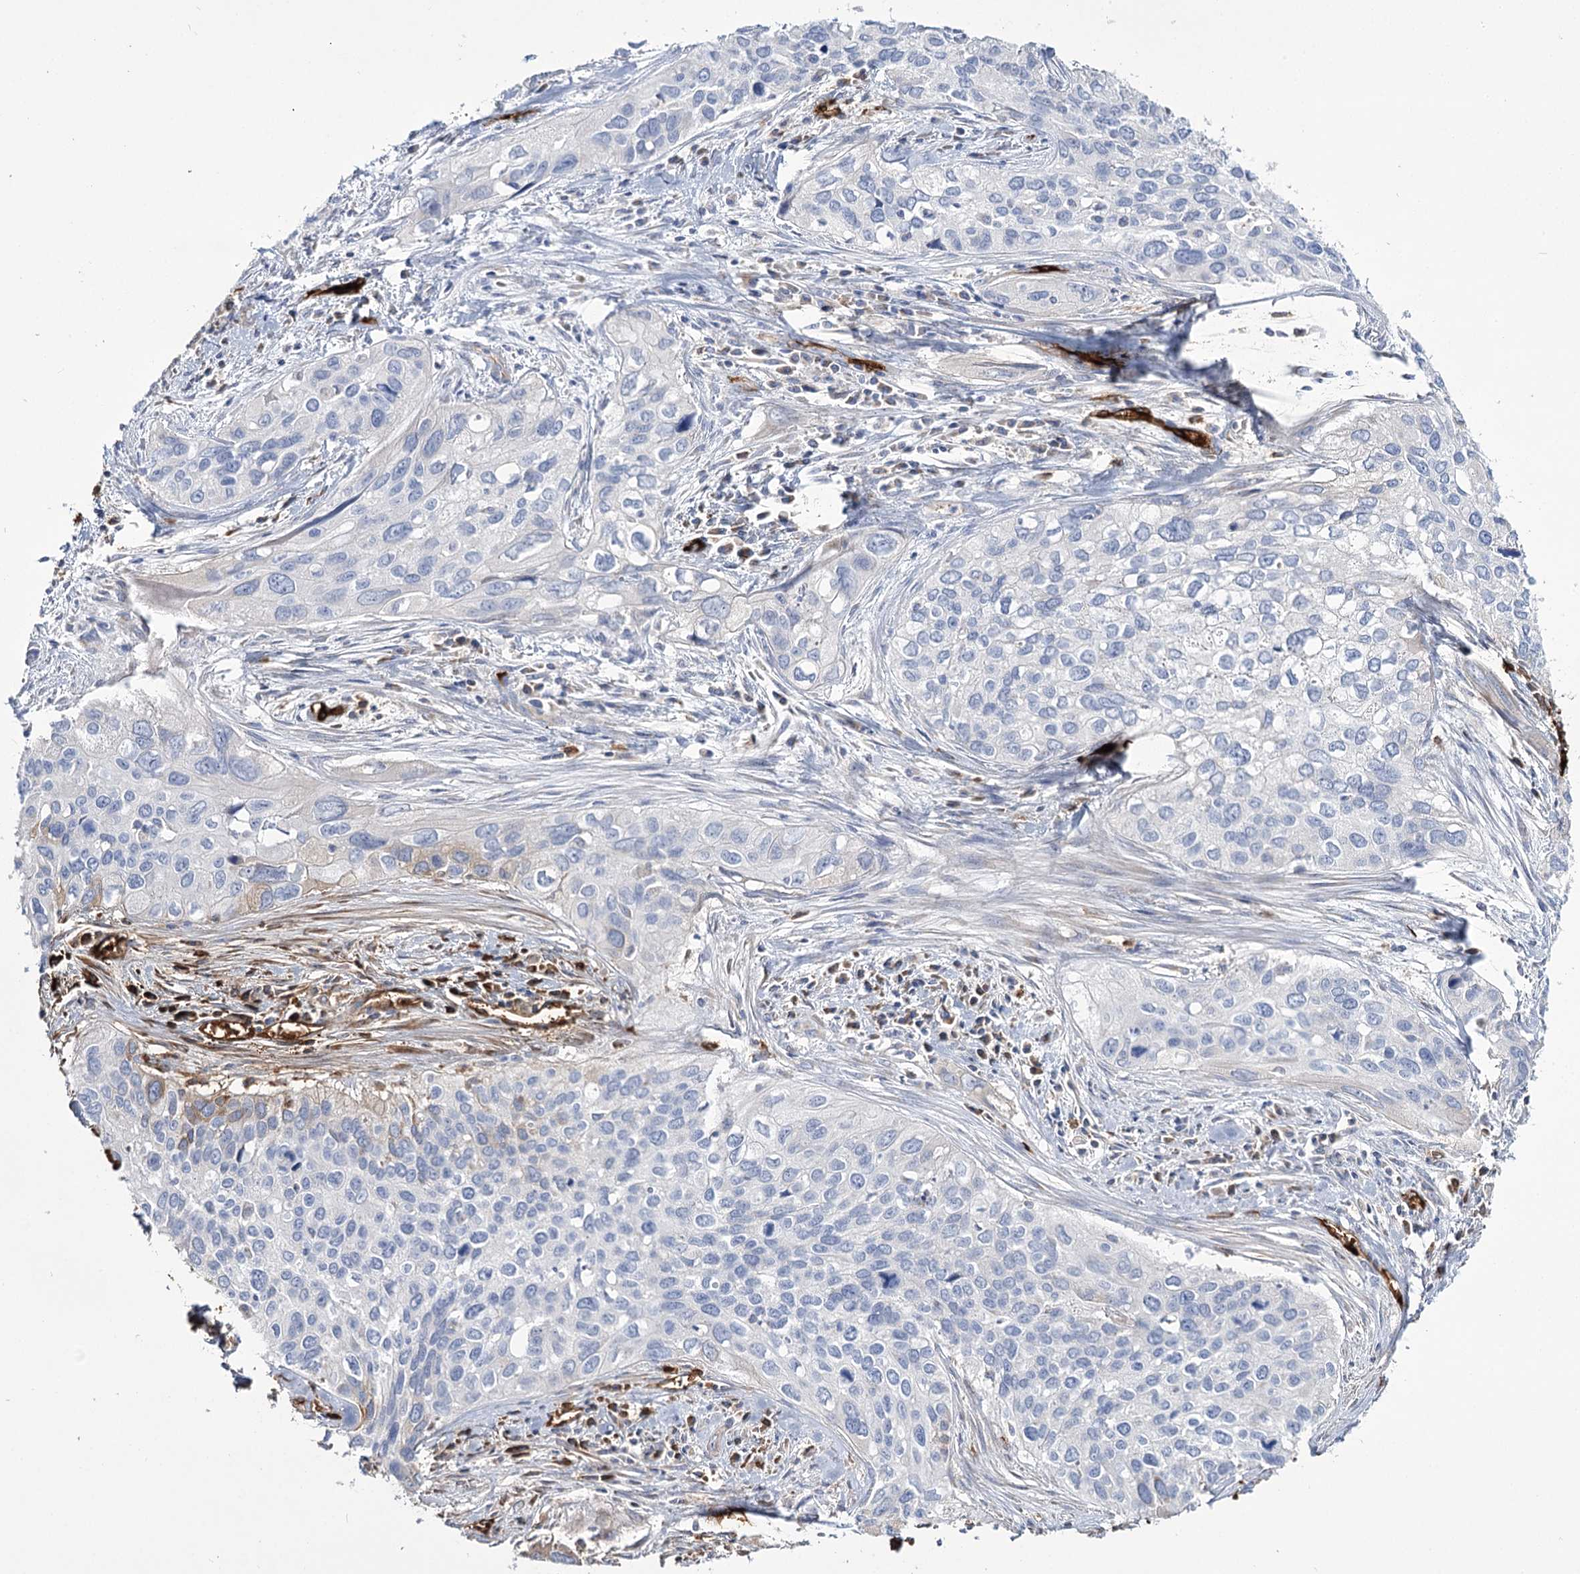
{"staining": {"intensity": "moderate", "quantity": "<25%", "location": "cytoplasmic/membranous"}, "tissue": "cervical cancer", "cell_type": "Tumor cells", "image_type": "cancer", "snomed": [{"axis": "morphology", "description": "Squamous cell carcinoma, NOS"}, {"axis": "topography", "description": "Cervix"}], "caption": "Human cervical cancer stained with a brown dye reveals moderate cytoplasmic/membranous positive positivity in approximately <25% of tumor cells.", "gene": "GBF1", "patient": {"sex": "female", "age": 55}}